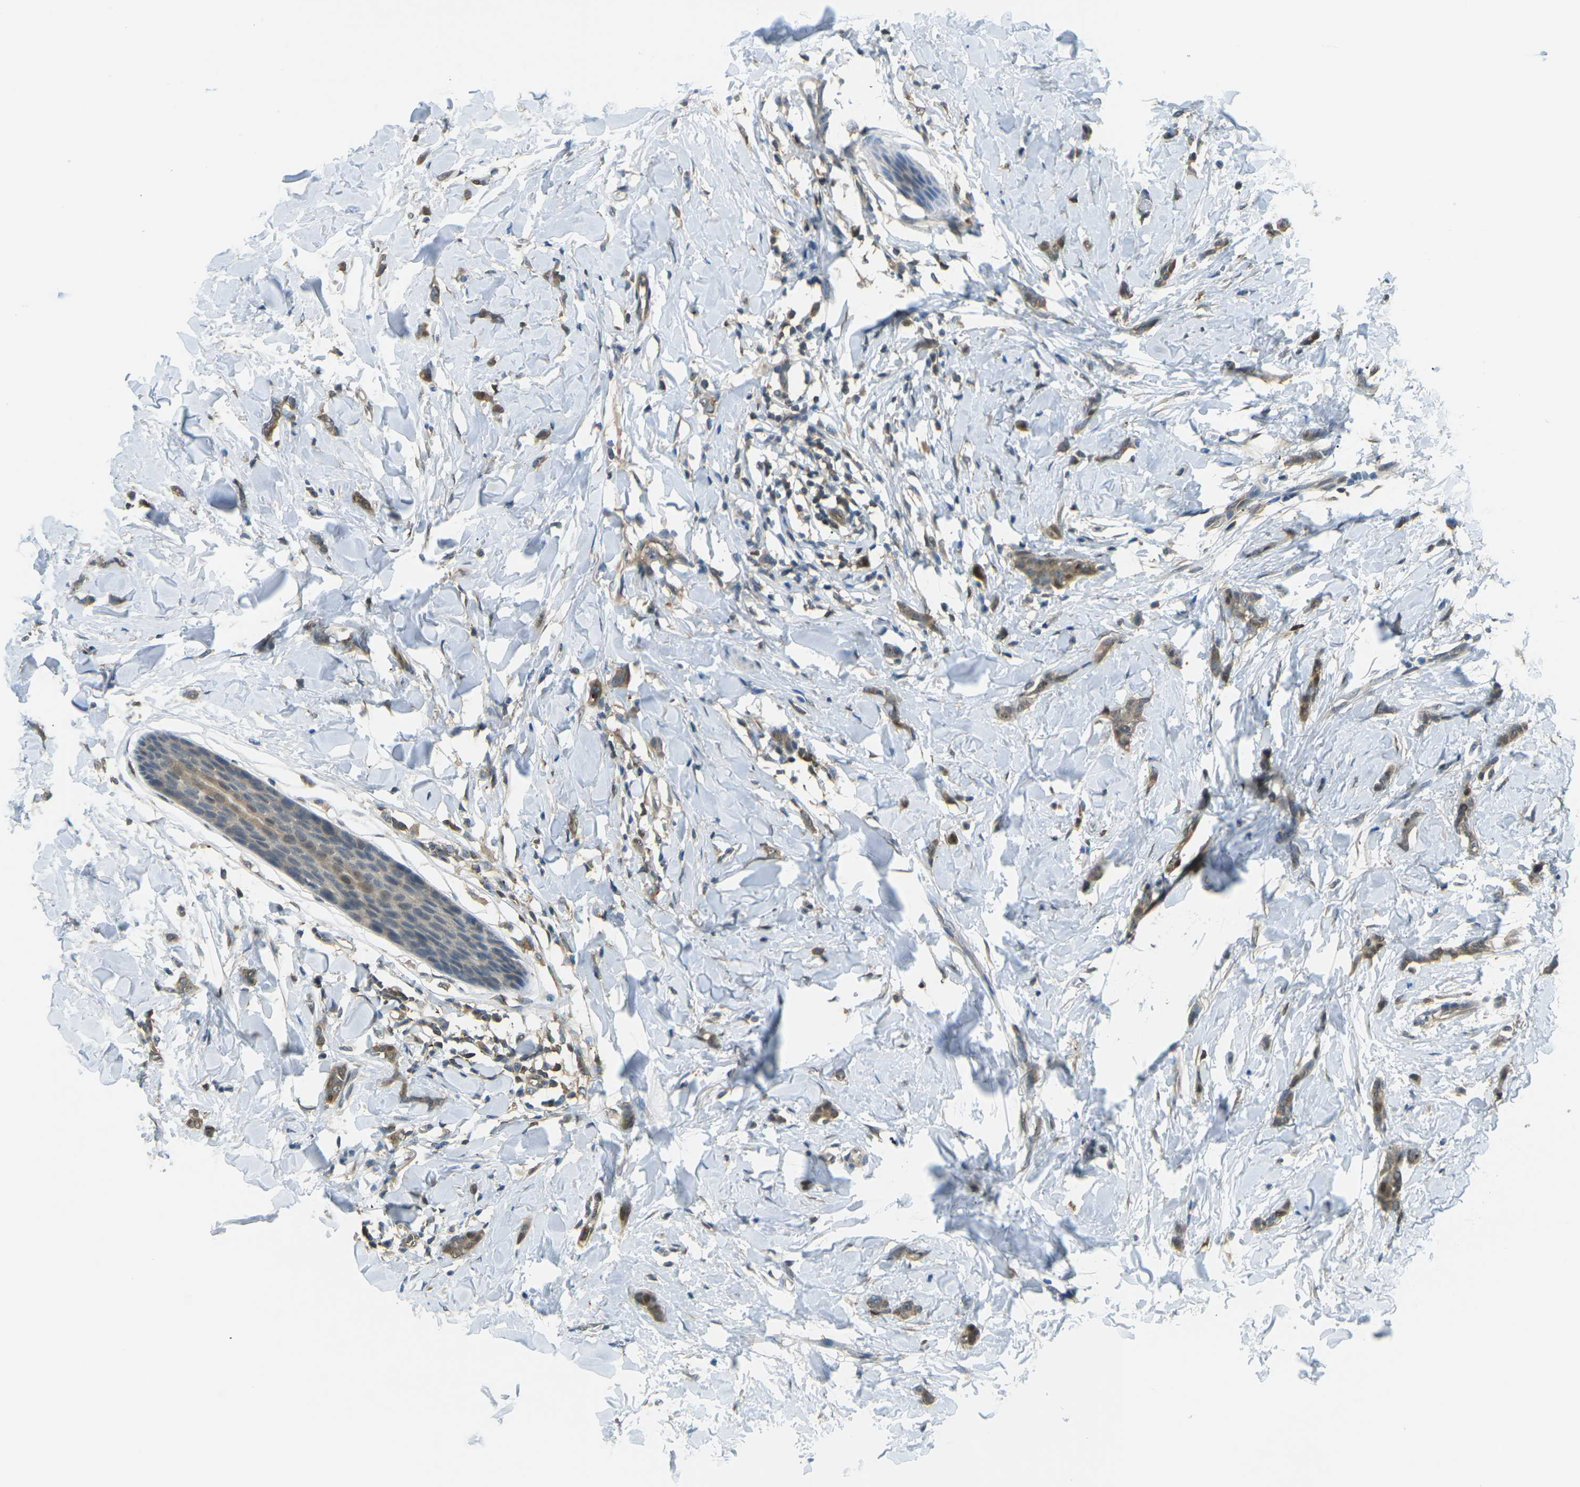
{"staining": {"intensity": "moderate", "quantity": ">75%", "location": "cytoplasmic/membranous"}, "tissue": "breast cancer", "cell_type": "Tumor cells", "image_type": "cancer", "snomed": [{"axis": "morphology", "description": "Lobular carcinoma"}, {"axis": "topography", "description": "Skin"}, {"axis": "topography", "description": "Breast"}], "caption": "Moderate cytoplasmic/membranous positivity is appreciated in approximately >75% of tumor cells in breast cancer (lobular carcinoma).", "gene": "PIEZO2", "patient": {"sex": "female", "age": 46}}